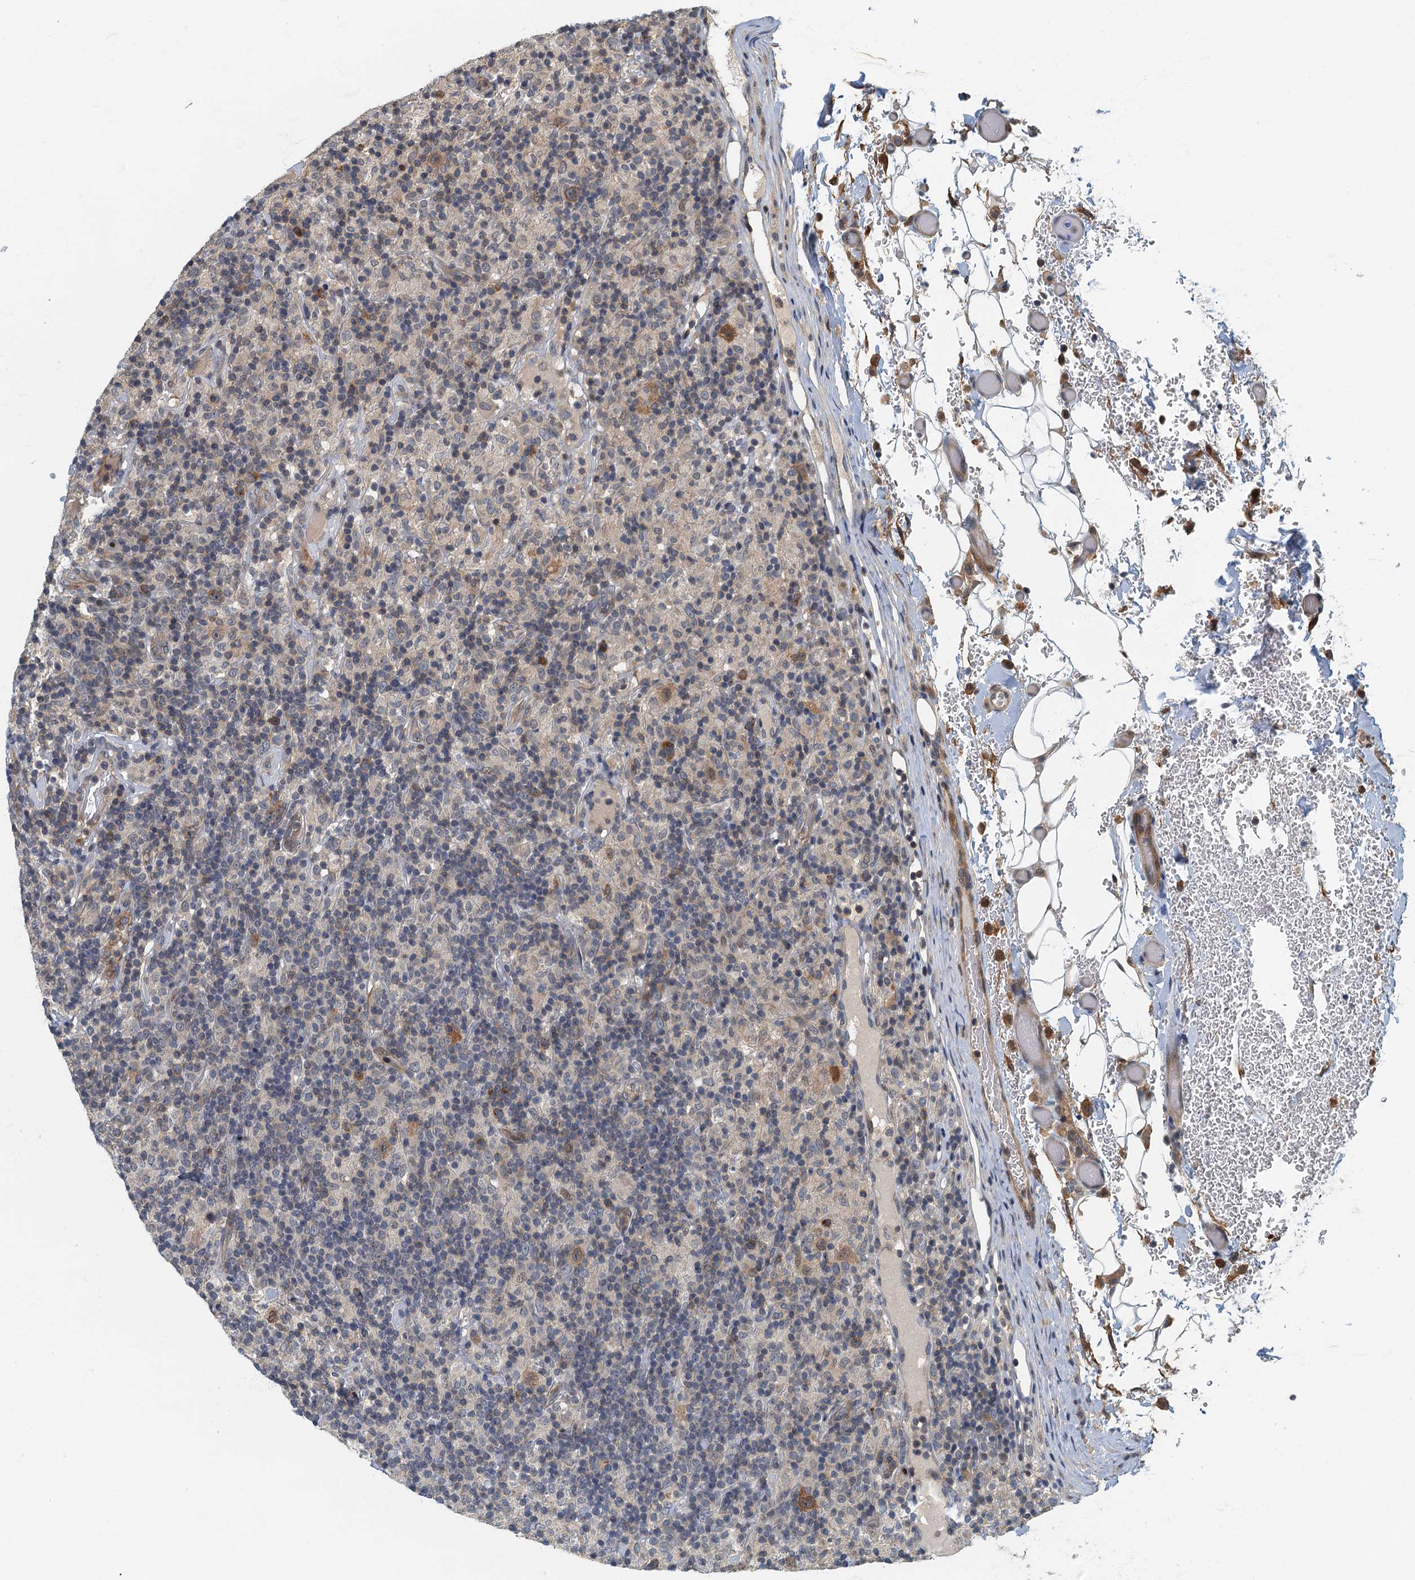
{"staining": {"intensity": "moderate", "quantity": "25%-75%", "location": "cytoplasmic/membranous"}, "tissue": "lymphoma", "cell_type": "Tumor cells", "image_type": "cancer", "snomed": [{"axis": "morphology", "description": "Hodgkin's disease, NOS"}, {"axis": "topography", "description": "Lymph node"}], "caption": "Approximately 25%-75% of tumor cells in lymphoma demonstrate moderate cytoplasmic/membranous protein expression as visualized by brown immunohistochemical staining.", "gene": "CKAP2L", "patient": {"sex": "male", "age": 70}}